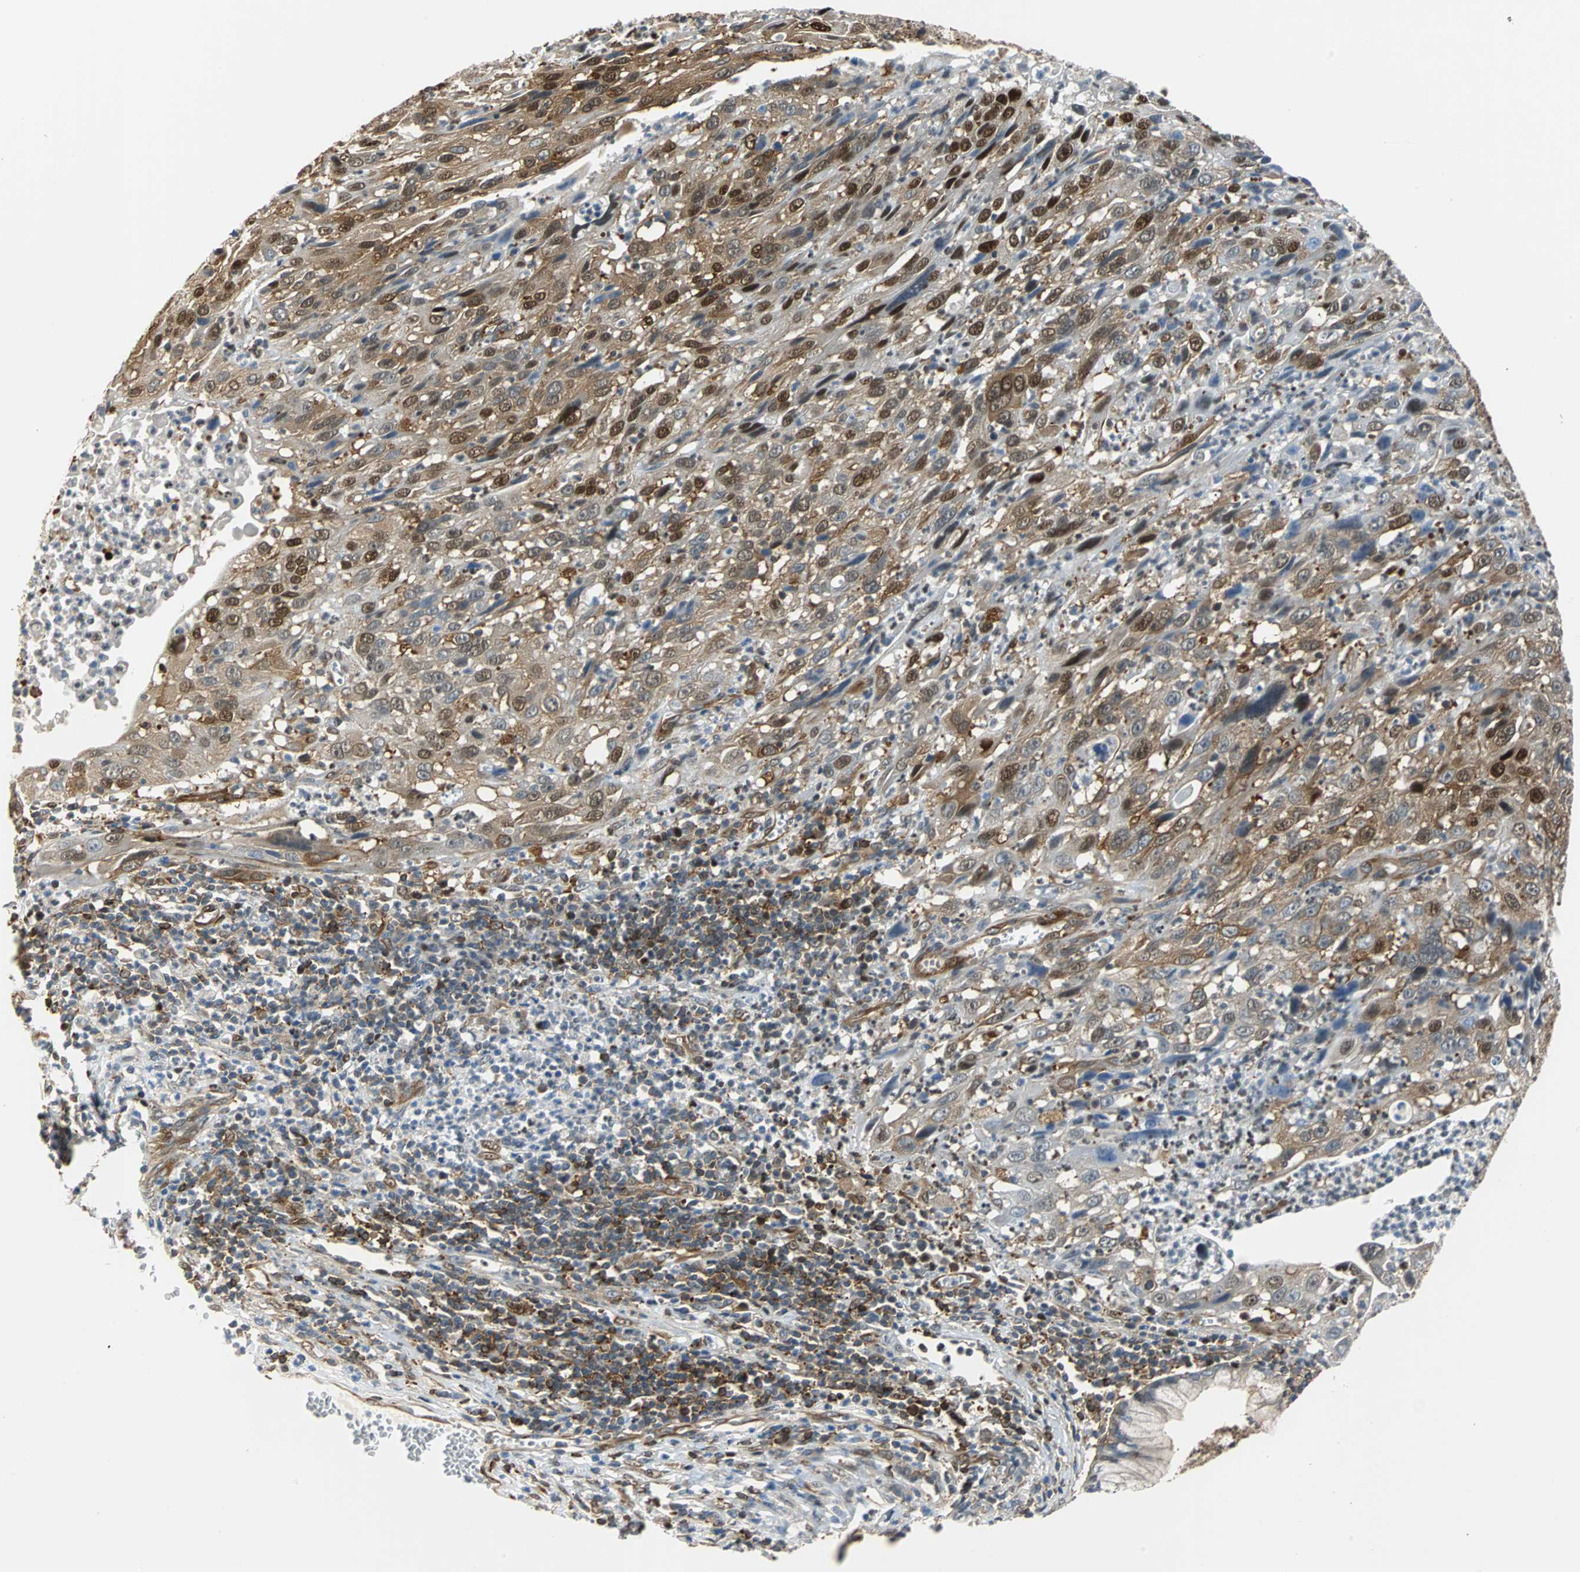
{"staining": {"intensity": "moderate", "quantity": ">75%", "location": "cytoplasmic/membranous,nuclear"}, "tissue": "cervical cancer", "cell_type": "Tumor cells", "image_type": "cancer", "snomed": [{"axis": "morphology", "description": "Squamous cell carcinoma, NOS"}, {"axis": "topography", "description": "Cervix"}], "caption": "A medium amount of moderate cytoplasmic/membranous and nuclear positivity is present in about >75% of tumor cells in cervical cancer tissue.", "gene": "RELA", "patient": {"sex": "female", "age": 32}}